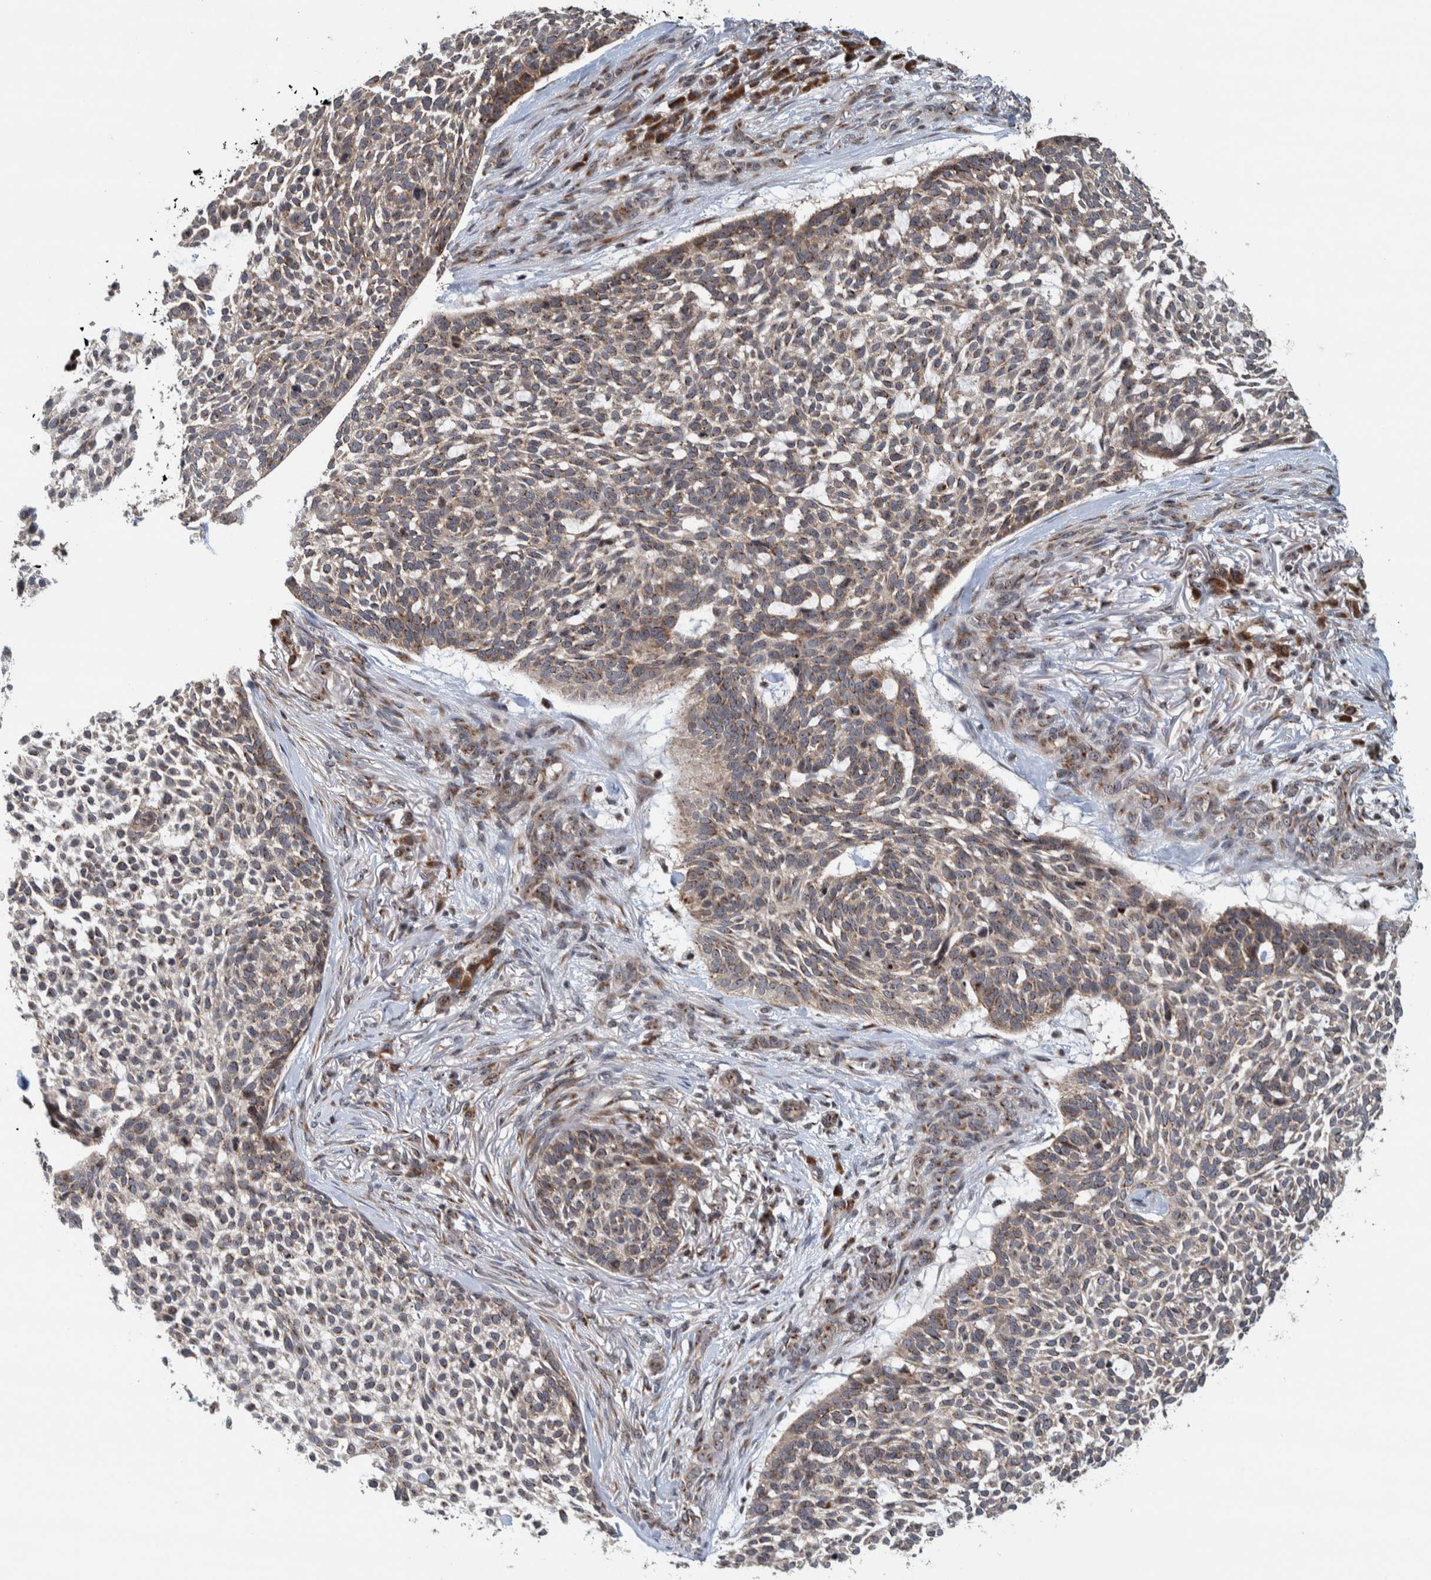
{"staining": {"intensity": "weak", "quantity": ">75%", "location": "cytoplasmic/membranous,nuclear"}, "tissue": "skin cancer", "cell_type": "Tumor cells", "image_type": "cancer", "snomed": [{"axis": "morphology", "description": "Basal cell carcinoma"}, {"axis": "topography", "description": "Skin"}], "caption": "Immunohistochemical staining of human skin basal cell carcinoma exhibits low levels of weak cytoplasmic/membranous and nuclear staining in about >75% of tumor cells.", "gene": "CCDC182", "patient": {"sex": "female", "age": 64}}